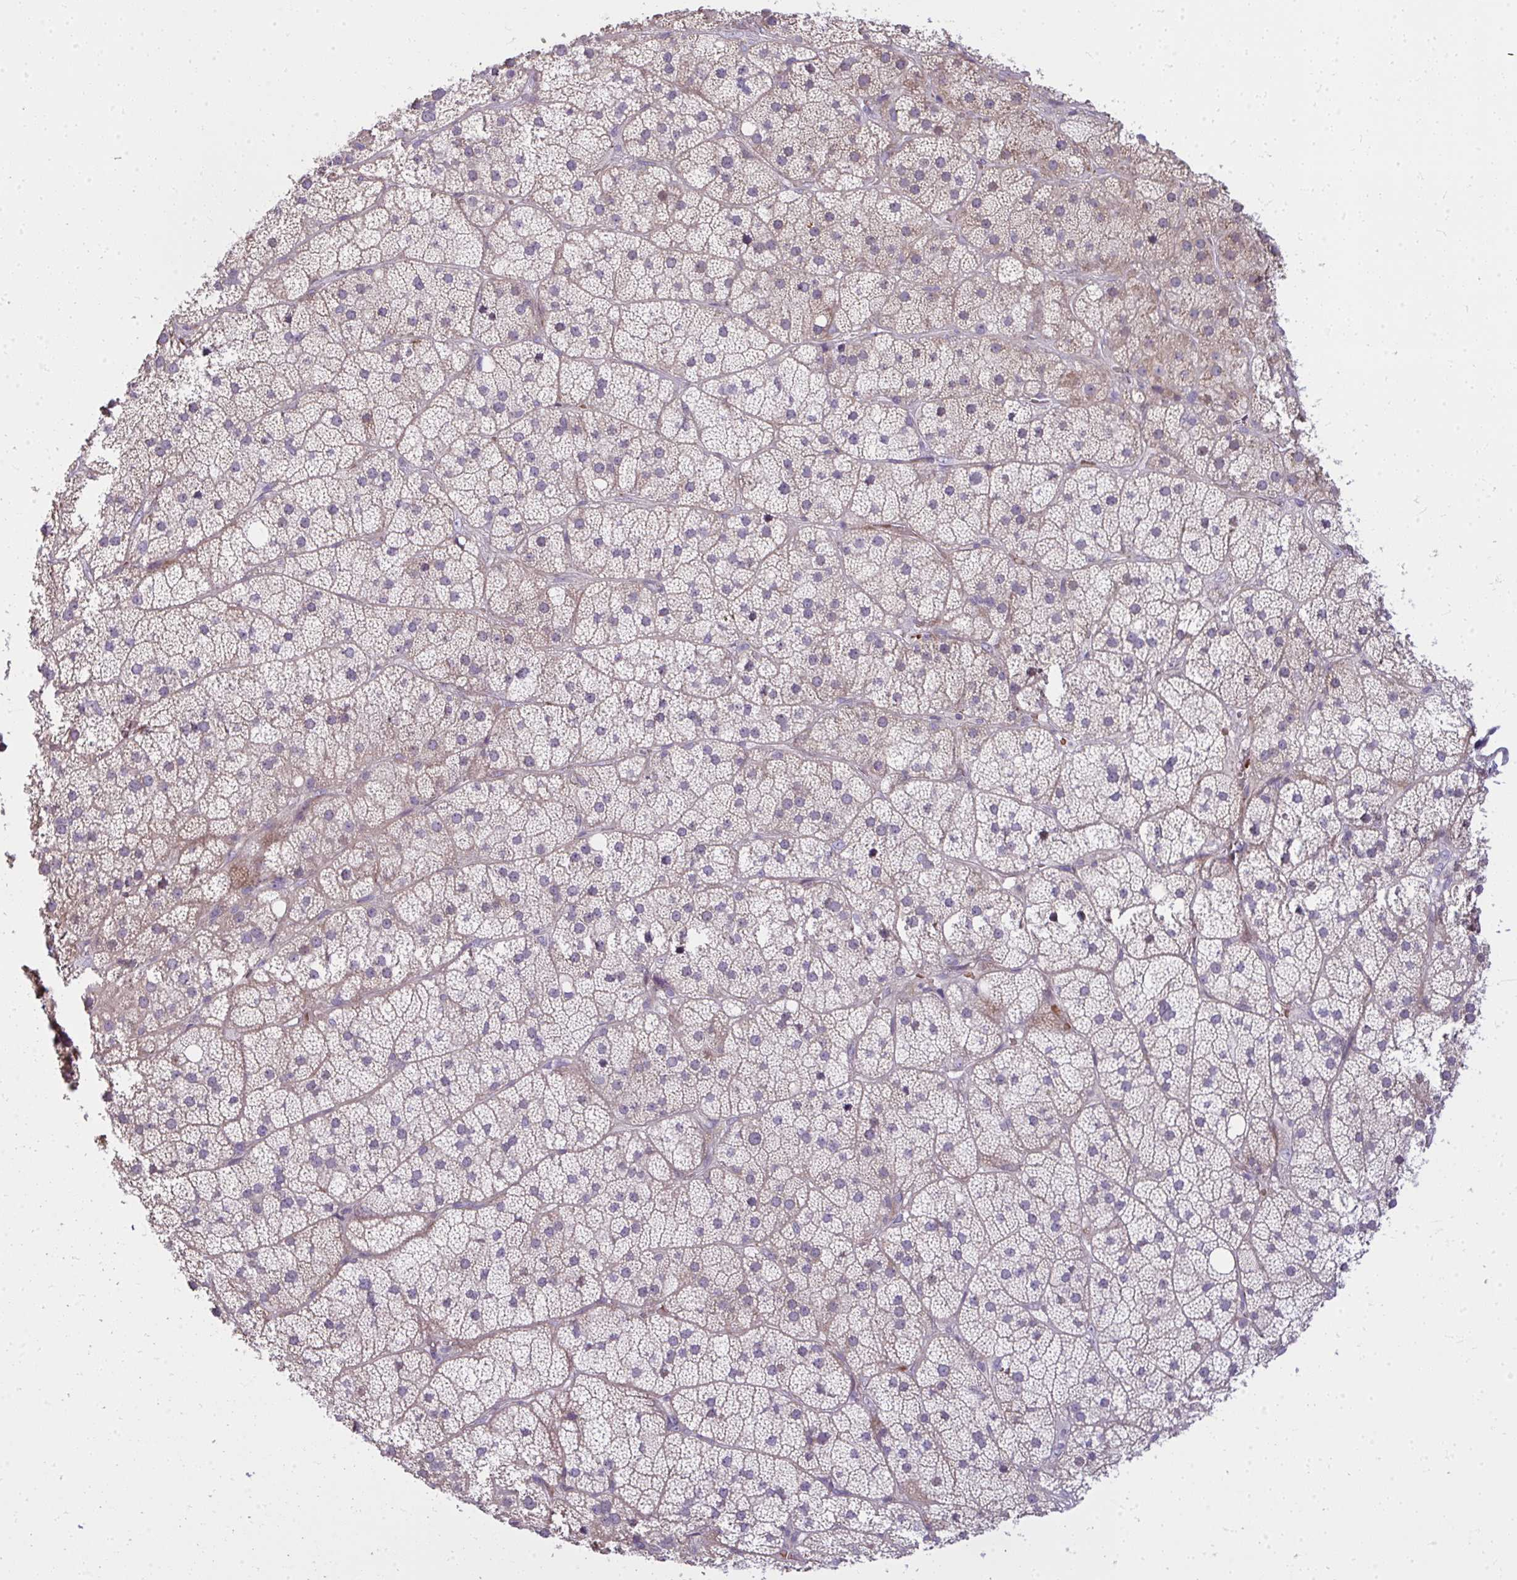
{"staining": {"intensity": "moderate", "quantity": "25%-75%", "location": "cytoplasmic/membranous"}, "tissue": "adrenal gland", "cell_type": "Glandular cells", "image_type": "normal", "snomed": [{"axis": "morphology", "description": "Normal tissue, NOS"}, {"axis": "topography", "description": "Adrenal gland"}], "caption": "Protein staining of benign adrenal gland demonstrates moderate cytoplasmic/membranous expression in approximately 25%-75% of glandular cells. The staining is performed using DAB brown chromogen to label protein expression. The nuclei are counter-stained blue using hematoxylin.", "gene": "SLC14A1", "patient": {"sex": "male", "age": 57}}